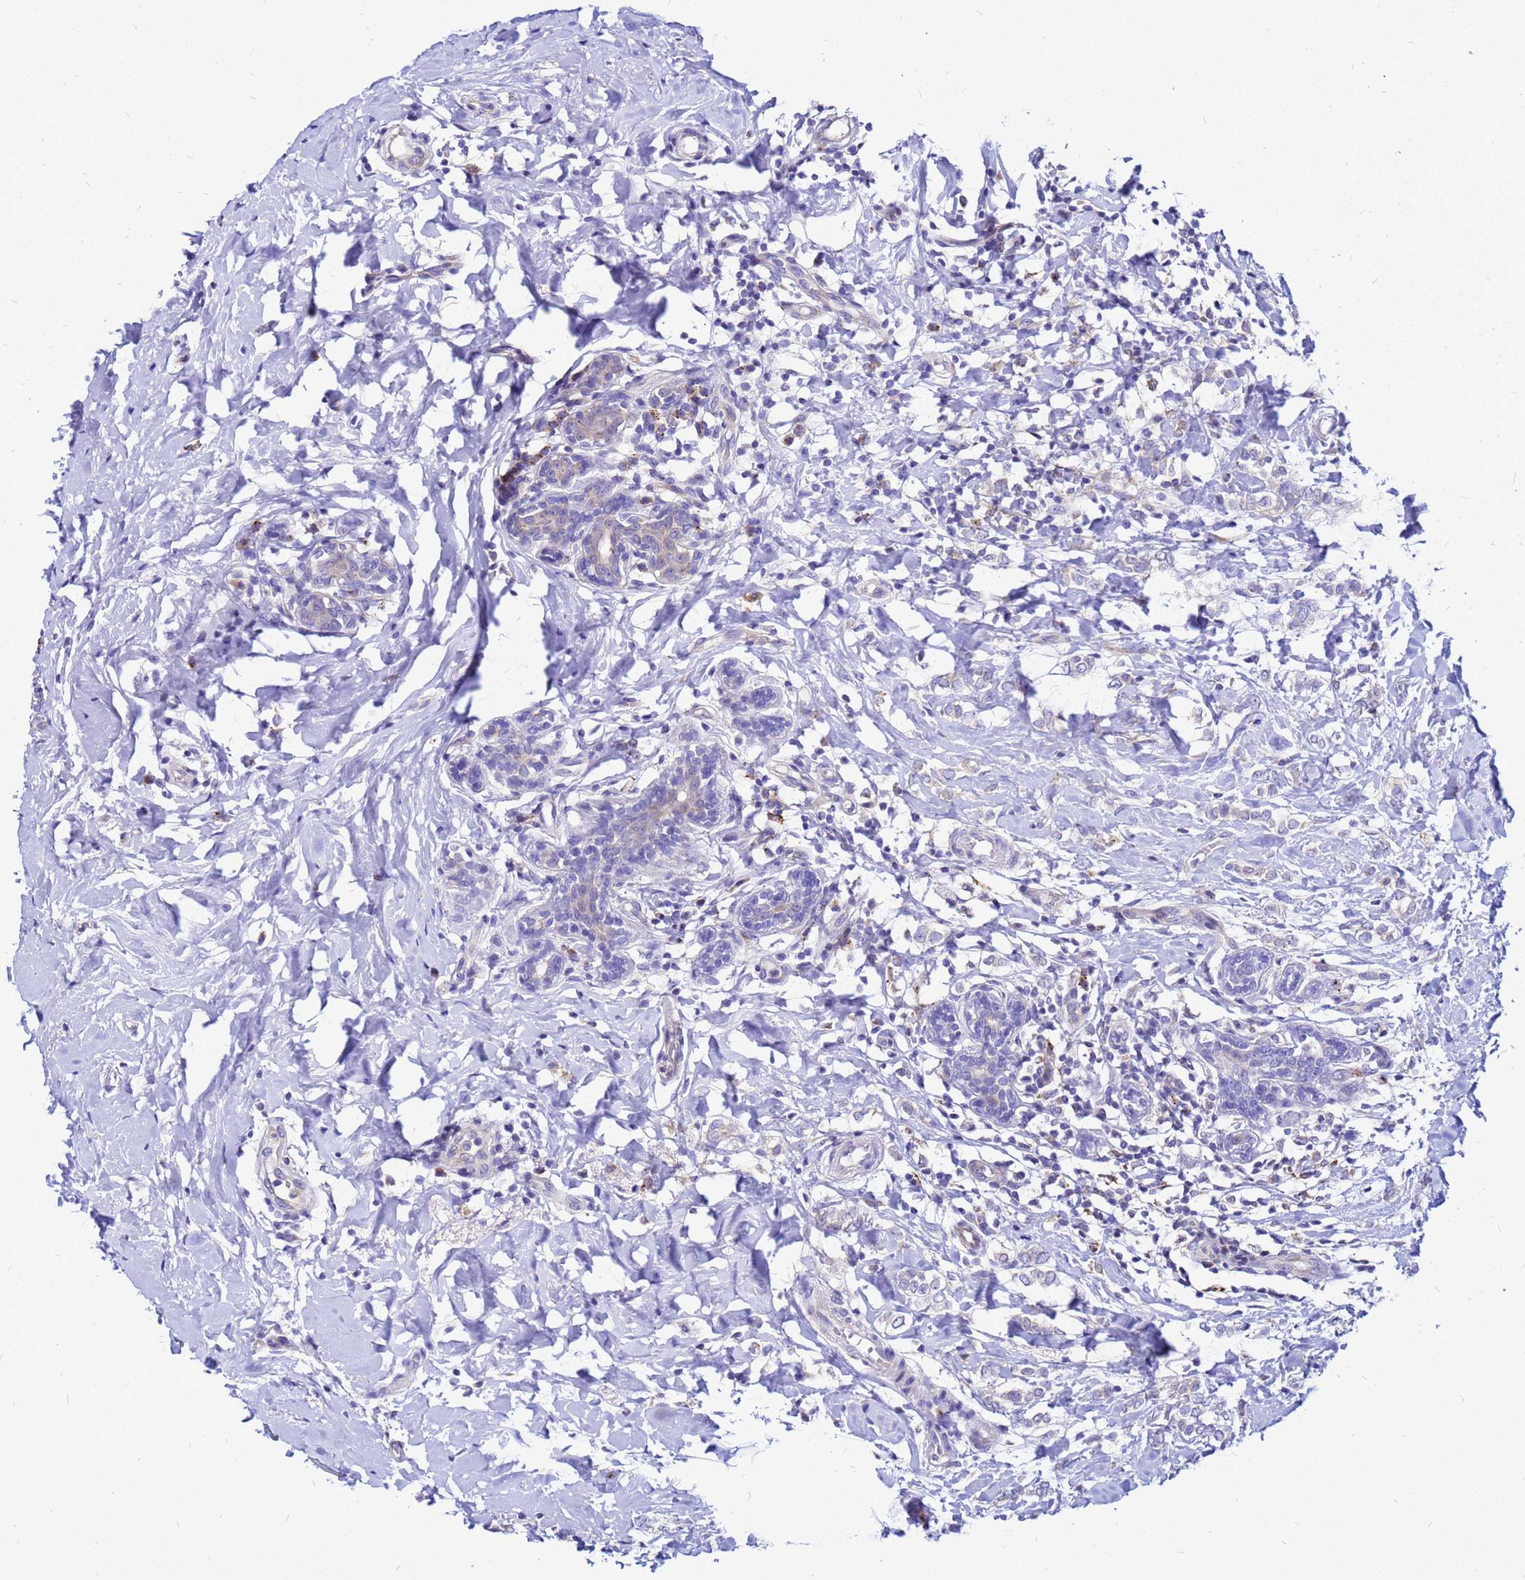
{"staining": {"intensity": "negative", "quantity": "none", "location": "none"}, "tissue": "breast cancer", "cell_type": "Tumor cells", "image_type": "cancer", "snomed": [{"axis": "morphology", "description": "Normal tissue, NOS"}, {"axis": "morphology", "description": "Lobular carcinoma"}, {"axis": "topography", "description": "Breast"}], "caption": "Immunohistochemical staining of breast cancer (lobular carcinoma) shows no significant staining in tumor cells.", "gene": "FHIP1A", "patient": {"sex": "female", "age": 47}}